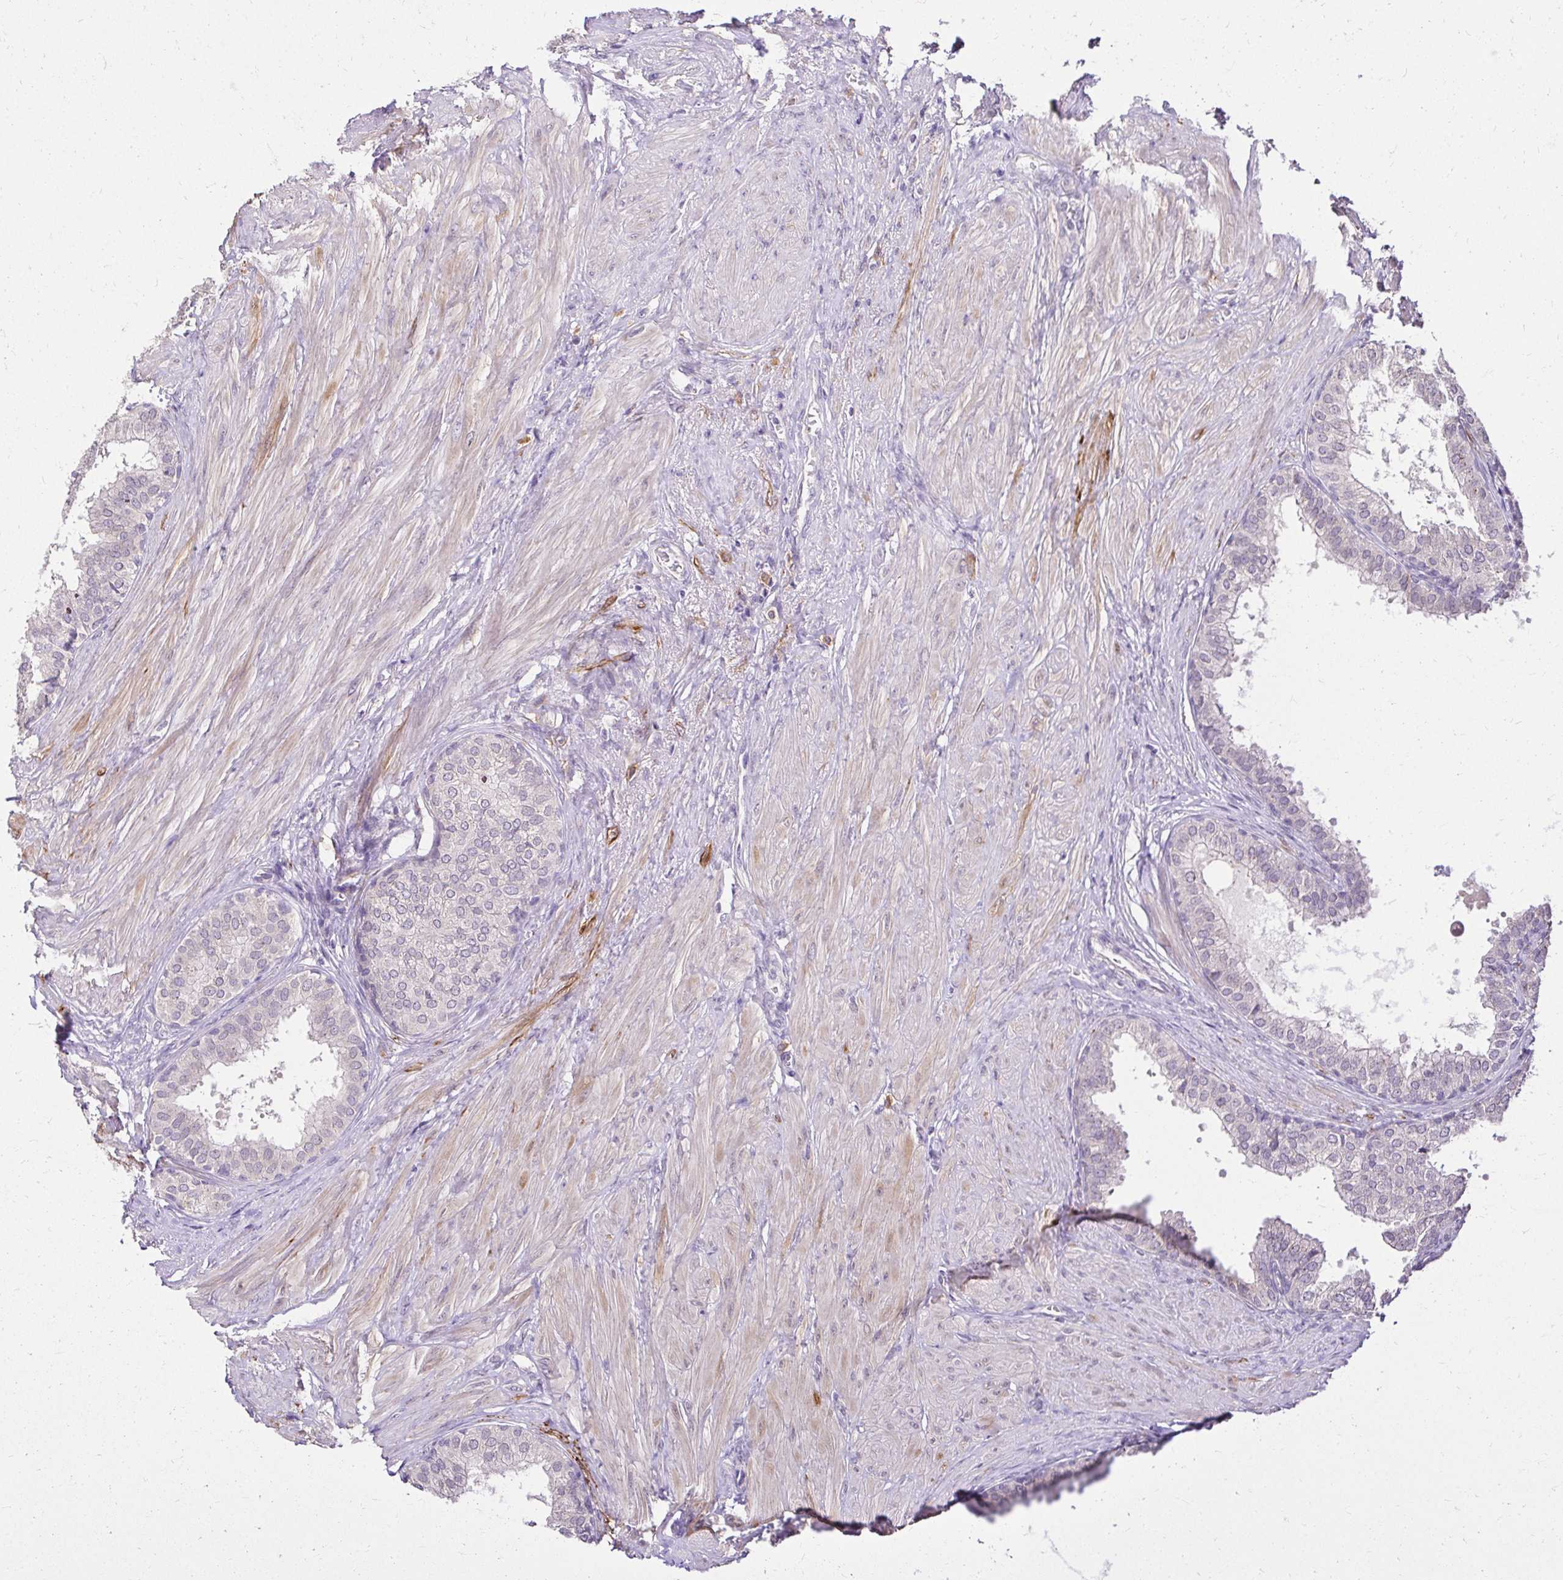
{"staining": {"intensity": "weak", "quantity": "<25%", "location": "cytoplasmic/membranous"}, "tissue": "prostate", "cell_type": "Glandular cells", "image_type": "normal", "snomed": [{"axis": "morphology", "description": "Normal tissue, NOS"}, {"axis": "topography", "description": "Prostate"}, {"axis": "topography", "description": "Peripheral nerve tissue"}], "caption": "Immunohistochemistry image of normal human prostate stained for a protein (brown), which shows no staining in glandular cells.", "gene": "KIAA1210", "patient": {"sex": "male", "age": 55}}